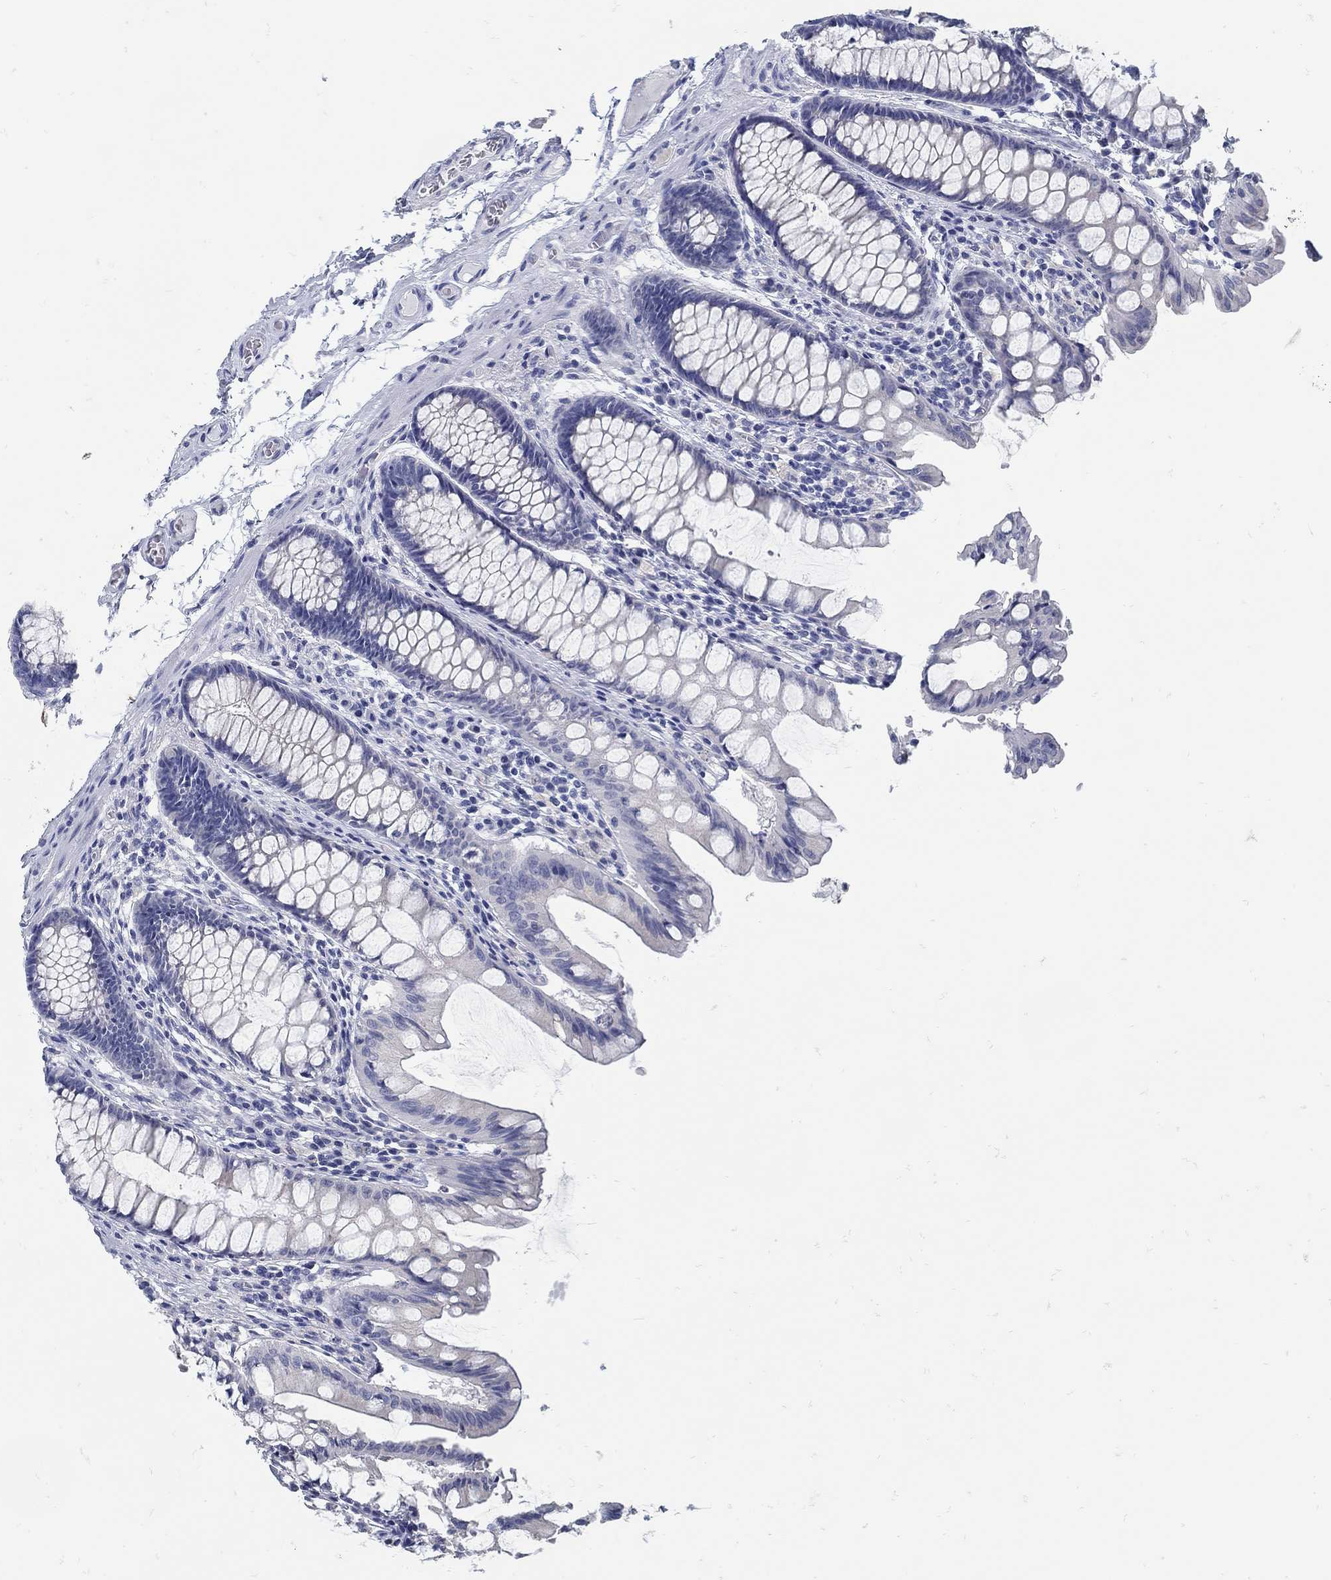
{"staining": {"intensity": "negative", "quantity": "none", "location": "none"}, "tissue": "colon", "cell_type": "Endothelial cells", "image_type": "normal", "snomed": [{"axis": "morphology", "description": "Normal tissue, NOS"}, {"axis": "topography", "description": "Colon"}], "caption": "High power microscopy photomicrograph of an immunohistochemistry (IHC) image of benign colon, revealing no significant staining in endothelial cells.", "gene": "ZFAND4", "patient": {"sex": "female", "age": 65}}